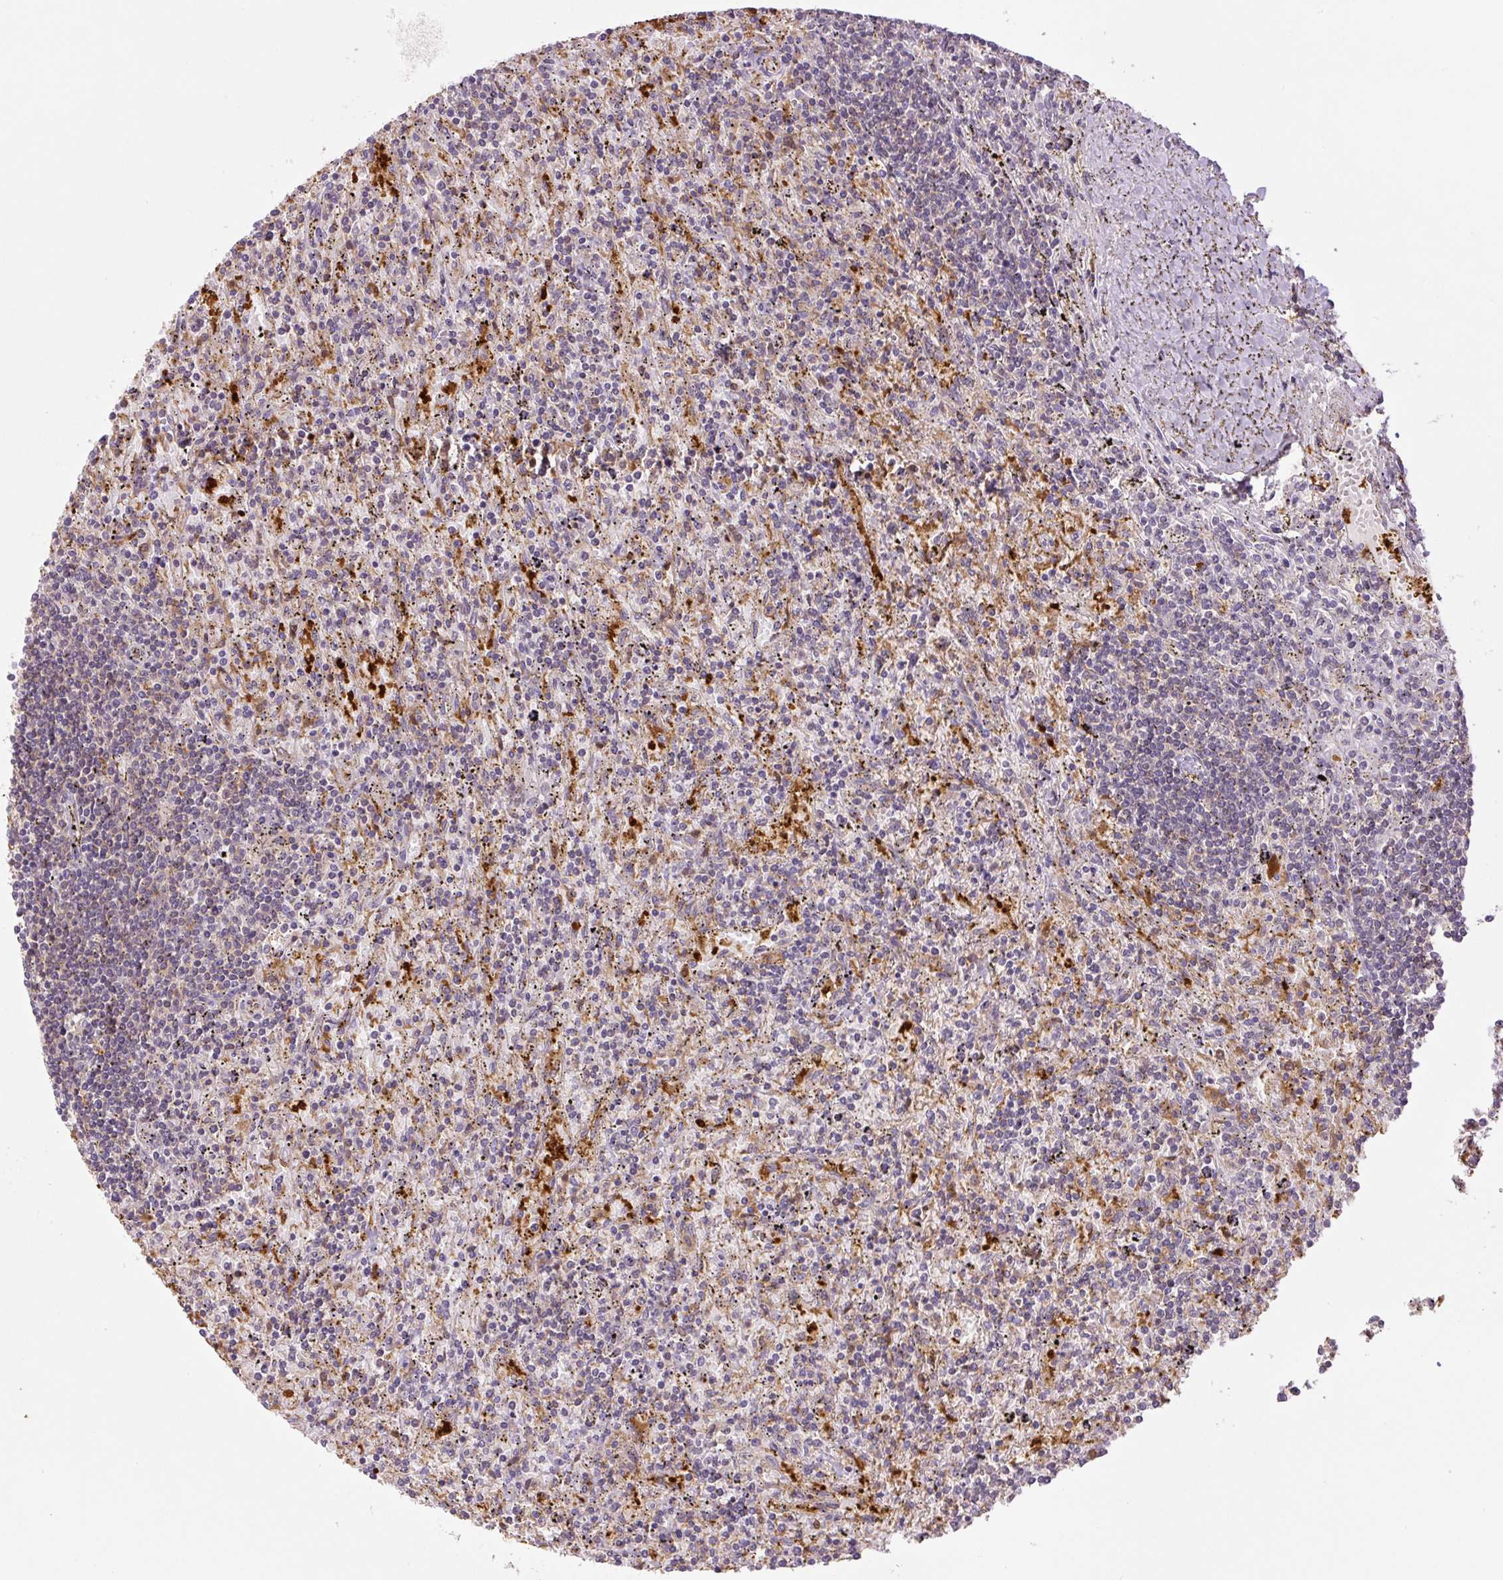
{"staining": {"intensity": "negative", "quantity": "none", "location": "none"}, "tissue": "lymphoma", "cell_type": "Tumor cells", "image_type": "cancer", "snomed": [{"axis": "morphology", "description": "Malignant lymphoma, non-Hodgkin's type, Low grade"}, {"axis": "topography", "description": "Spleen"}], "caption": "High power microscopy photomicrograph of an IHC photomicrograph of lymphoma, revealing no significant positivity in tumor cells.", "gene": "SPSB2", "patient": {"sex": "male", "age": 76}}